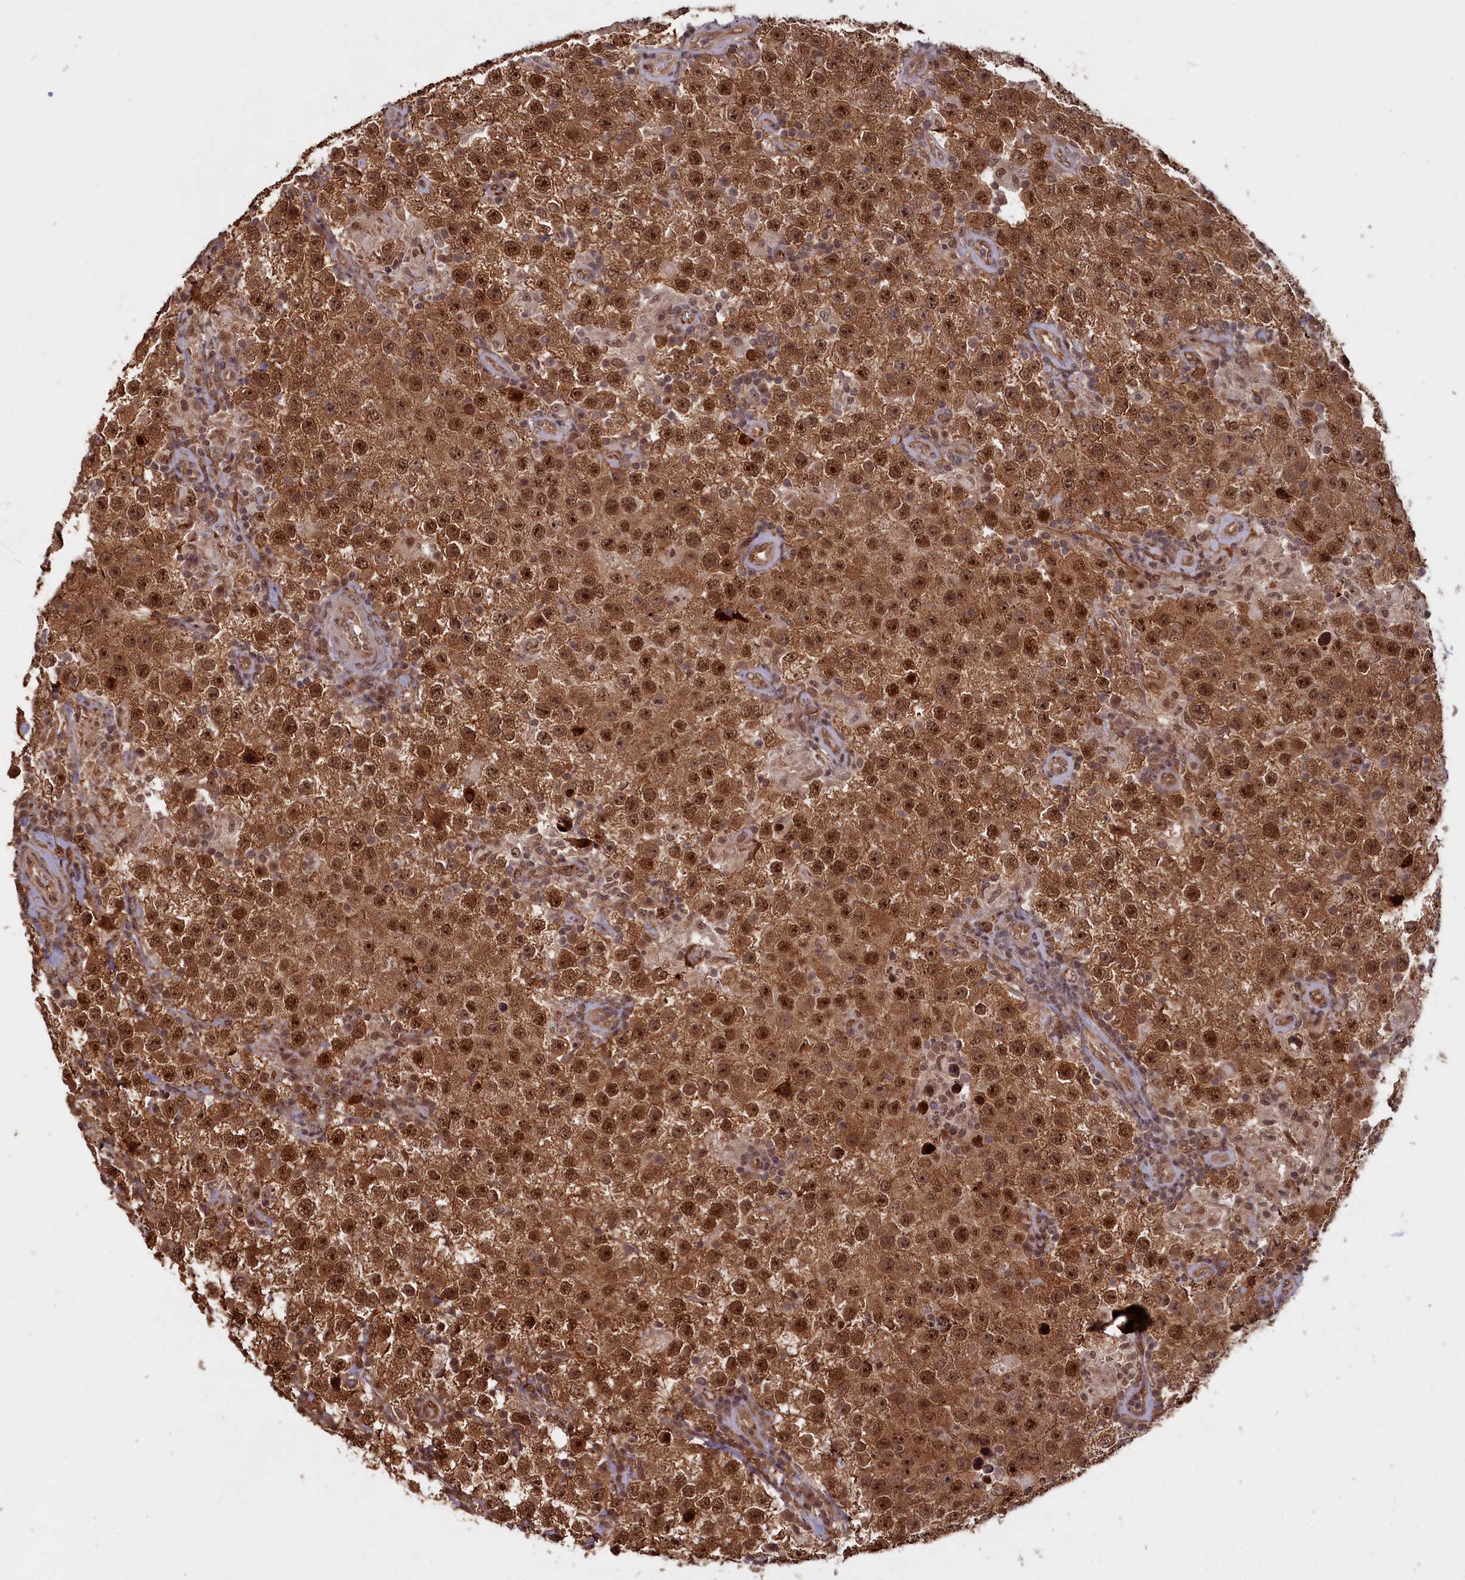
{"staining": {"intensity": "strong", "quantity": ">75%", "location": "cytoplasmic/membranous,nuclear"}, "tissue": "testis cancer", "cell_type": "Tumor cells", "image_type": "cancer", "snomed": [{"axis": "morphology", "description": "Normal tissue, NOS"}, {"axis": "morphology", "description": "Urothelial carcinoma, High grade"}, {"axis": "morphology", "description": "Seminoma, NOS"}, {"axis": "morphology", "description": "Carcinoma, Embryonal, NOS"}, {"axis": "topography", "description": "Urinary bladder"}, {"axis": "topography", "description": "Testis"}], "caption": "Immunohistochemistry (IHC) micrograph of neoplastic tissue: testis cancer (seminoma) stained using immunohistochemistry (IHC) reveals high levels of strong protein expression localized specifically in the cytoplasmic/membranous and nuclear of tumor cells, appearing as a cytoplasmic/membranous and nuclear brown color.", "gene": "HIF3A", "patient": {"sex": "male", "age": 41}}